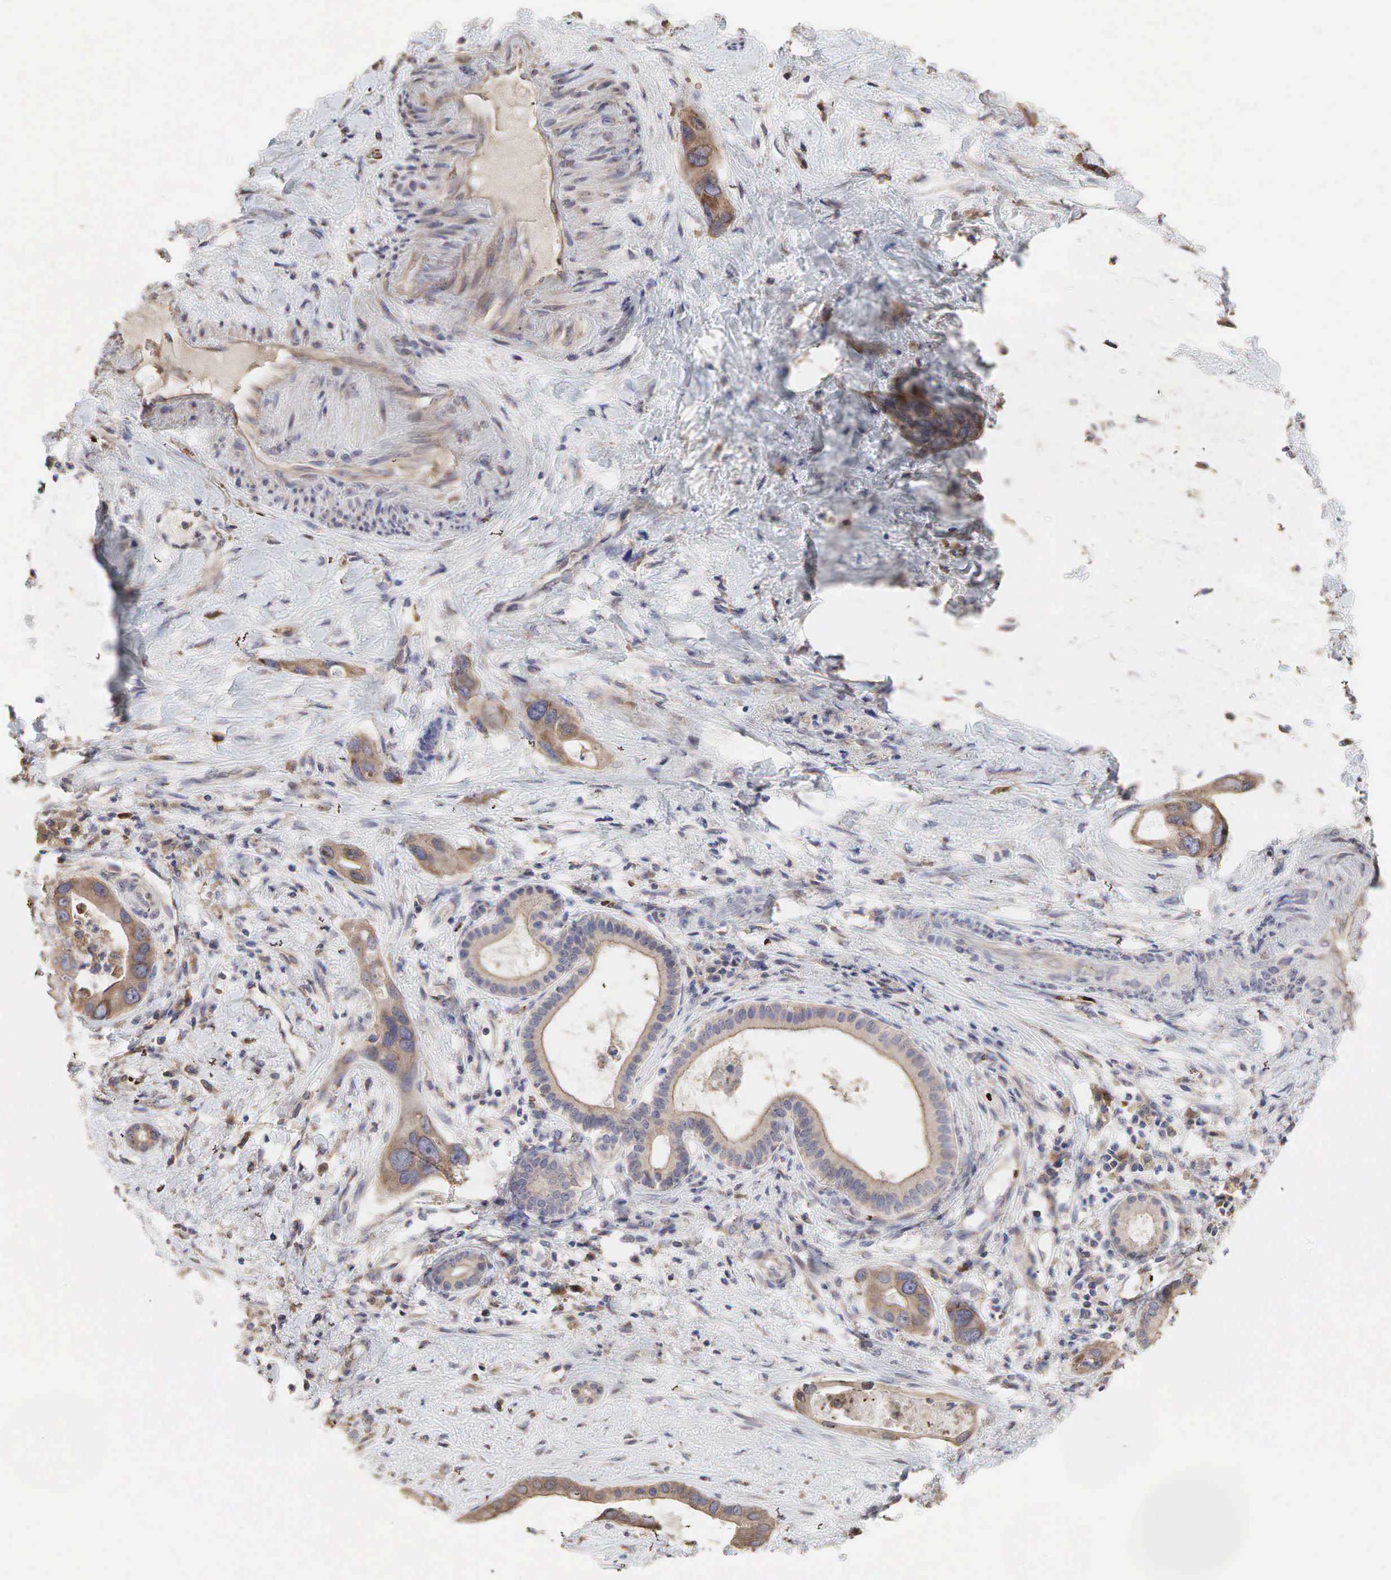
{"staining": {"intensity": "weak", "quantity": ">75%", "location": "cytoplasmic/membranous"}, "tissue": "liver cancer", "cell_type": "Tumor cells", "image_type": "cancer", "snomed": [{"axis": "morphology", "description": "Cholangiocarcinoma"}, {"axis": "topography", "description": "Liver"}], "caption": "Immunohistochemistry histopathology image of human liver cancer (cholangiocarcinoma) stained for a protein (brown), which exhibits low levels of weak cytoplasmic/membranous expression in approximately >75% of tumor cells.", "gene": "PABPC5", "patient": {"sex": "female", "age": 65}}